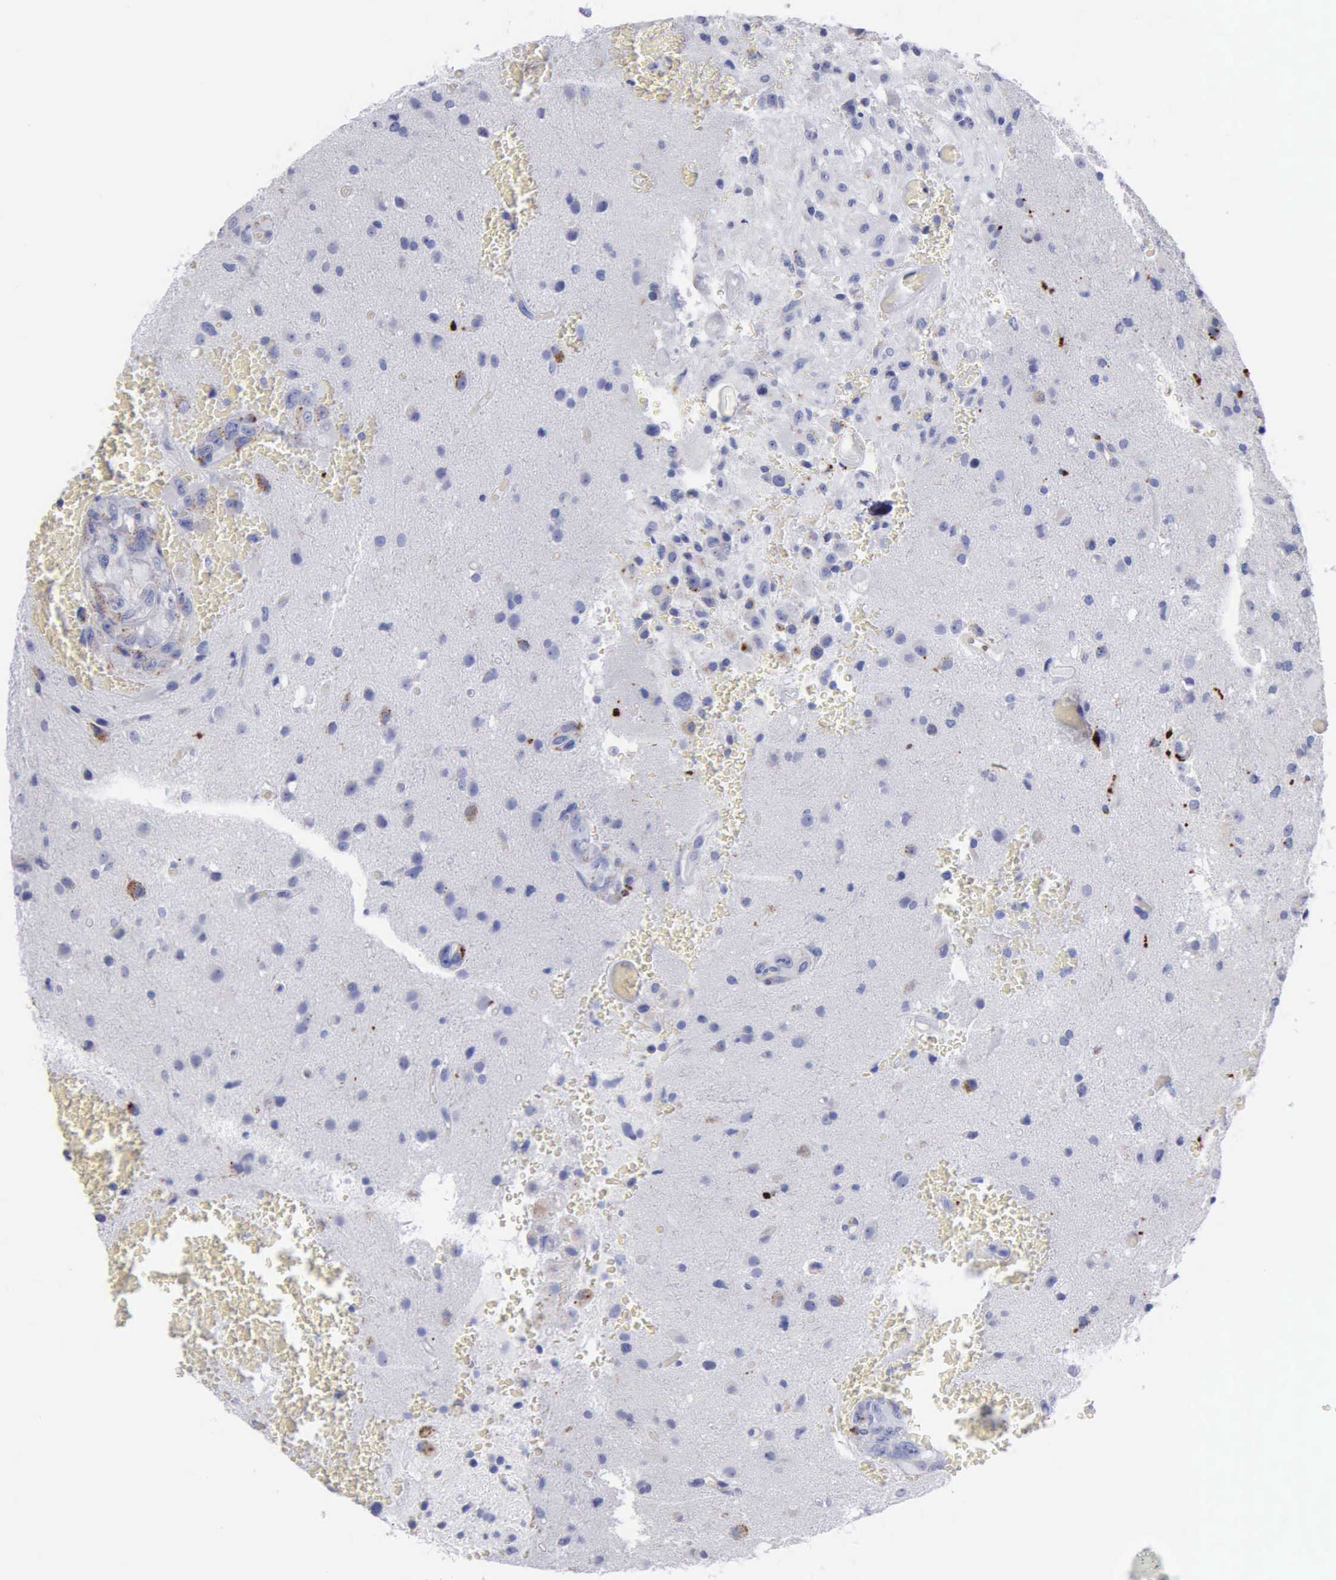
{"staining": {"intensity": "negative", "quantity": "none", "location": "none"}, "tissue": "glioma", "cell_type": "Tumor cells", "image_type": "cancer", "snomed": [{"axis": "morphology", "description": "Glioma, malignant, High grade"}, {"axis": "topography", "description": "Brain"}], "caption": "Image shows no significant protein positivity in tumor cells of malignant glioma (high-grade). (Brightfield microscopy of DAB (3,3'-diaminobenzidine) immunohistochemistry (IHC) at high magnification).", "gene": "CTSL", "patient": {"sex": "male", "age": 48}}